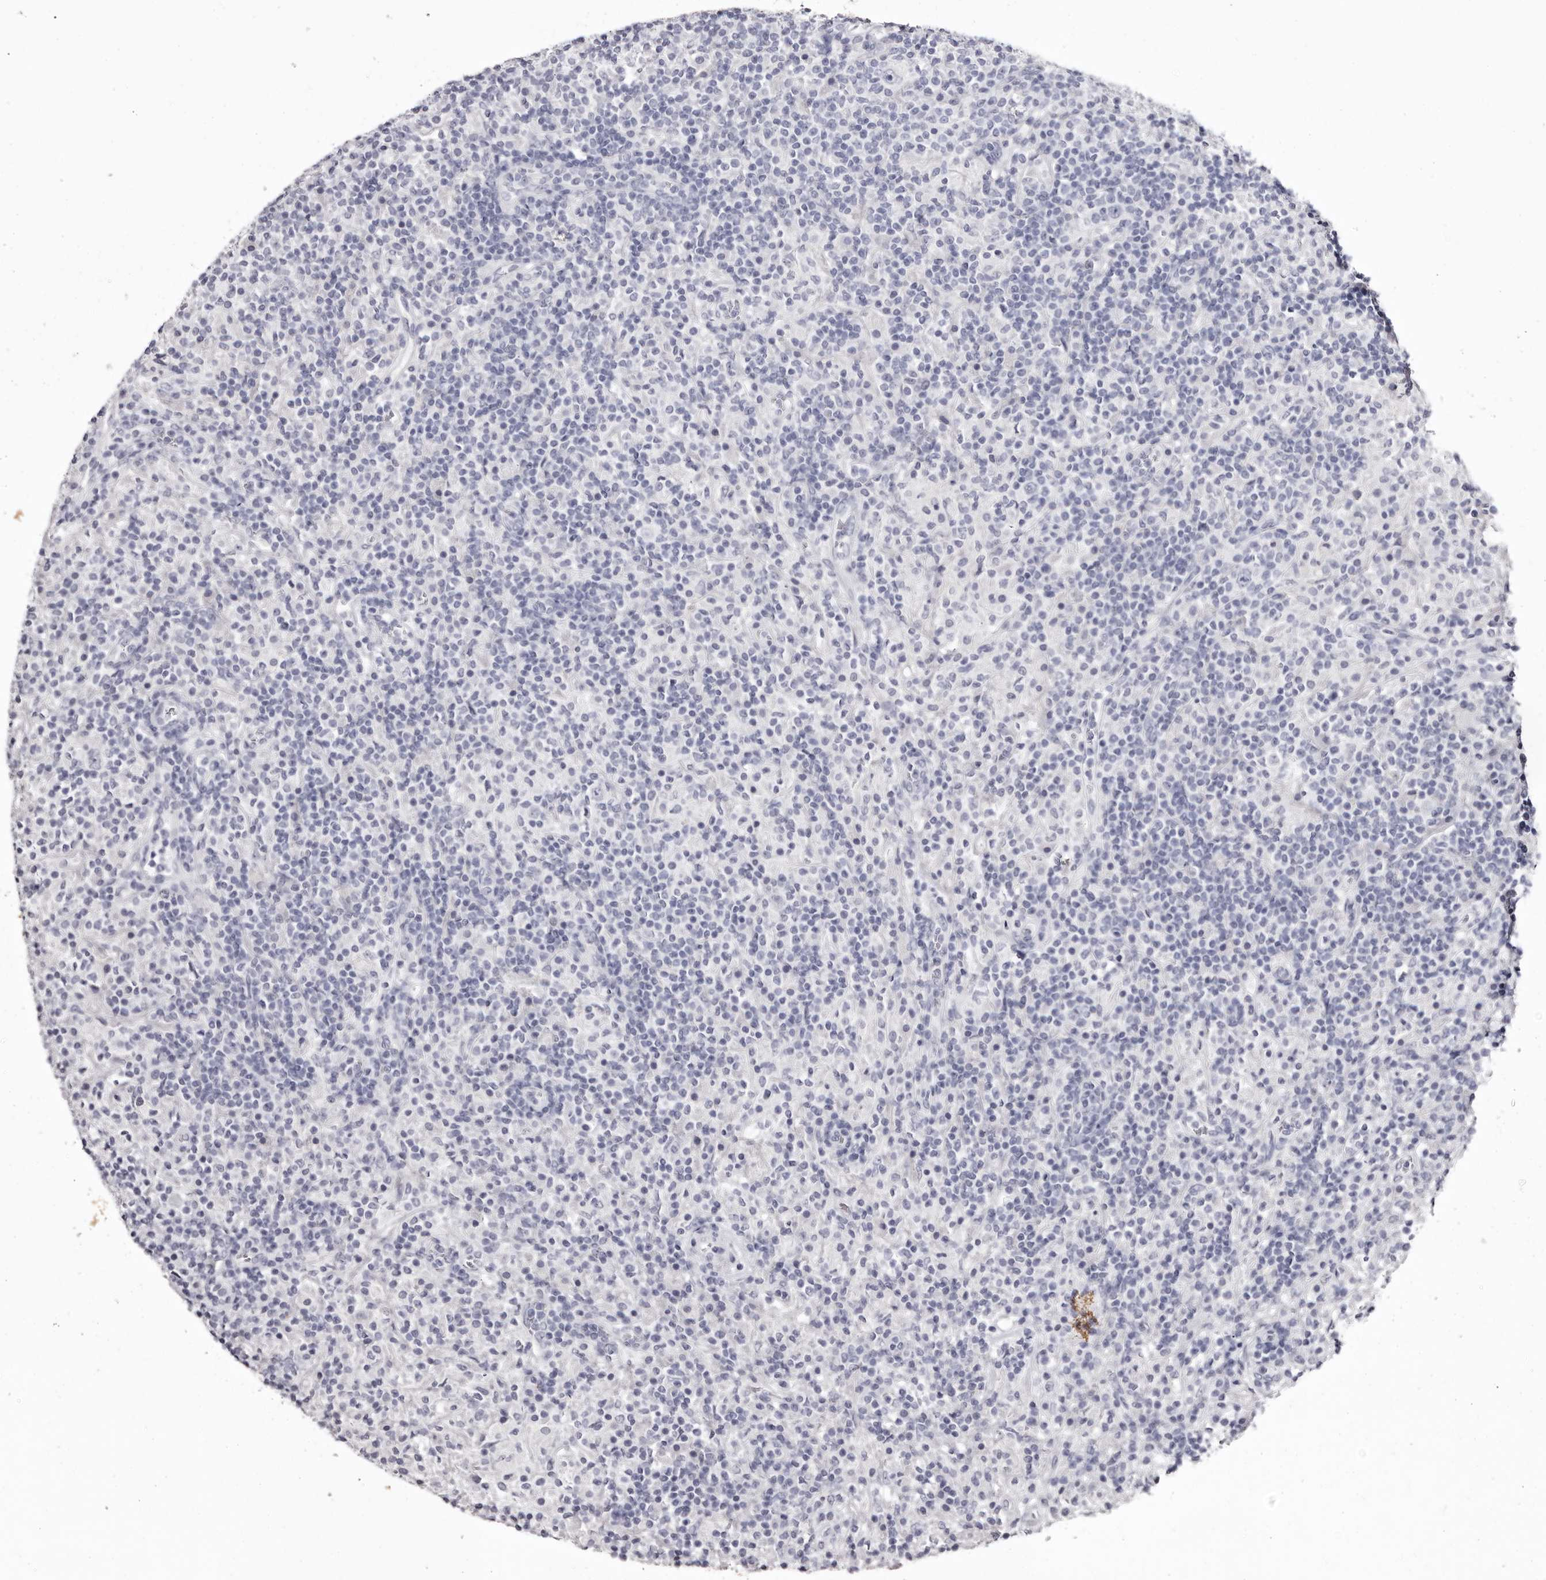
{"staining": {"intensity": "negative", "quantity": "none", "location": "none"}, "tissue": "lymphoma", "cell_type": "Tumor cells", "image_type": "cancer", "snomed": [{"axis": "morphology", "description": "Hodgkin's disease, NOS"}, {"axis": "topography", "description": "Lymph node"}], "caption": "Hodgkin's disease stained for a protein using IHC shows no staining tumor cells.", "gene": "CA6", "patient": {"sex": "male", "age": 70}}